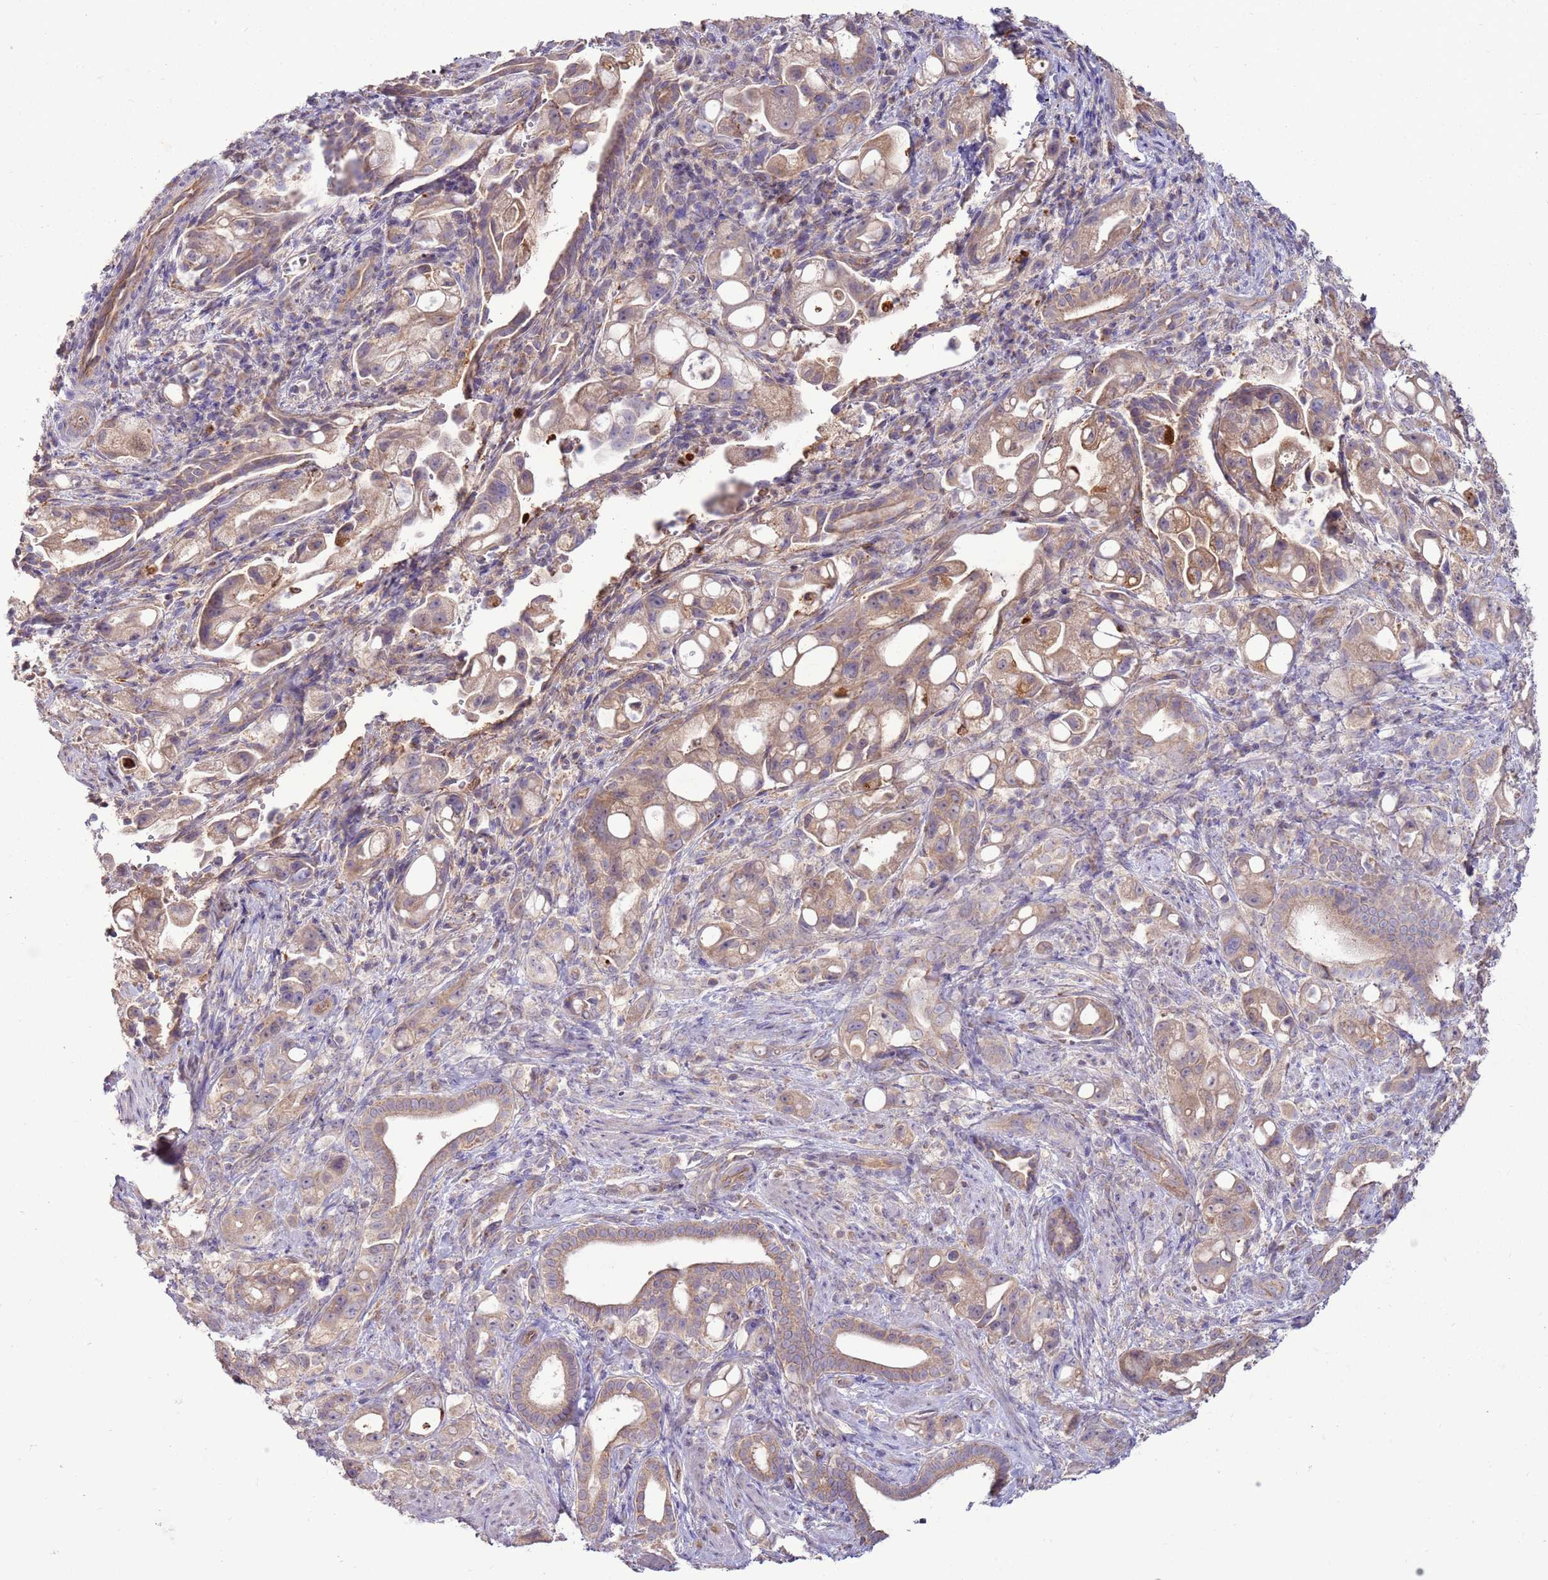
{"staining": {"intensity": "moderate", "quantity": ">75%", "location": "cytoplasmic/membranous"}, "tissue": "pancreatic cancer", "cell_type": "Tumor cells", "image_type": "cancer", "snomed": [{"axis": "morphology", "description": "Adenocarcinoma, NOS"}, {"axis": "topography", "description": "Pancreas"}], "caption": "This is a micrograph of immunohistochemistry (IHC) staining of adenocarcinoma (pancreatic), which shows moderate expression in the cytoplasmic/membranous of tumor cells.", "gene": "TRAPPC4", "patient": {"sex": "male", "age": 68}}